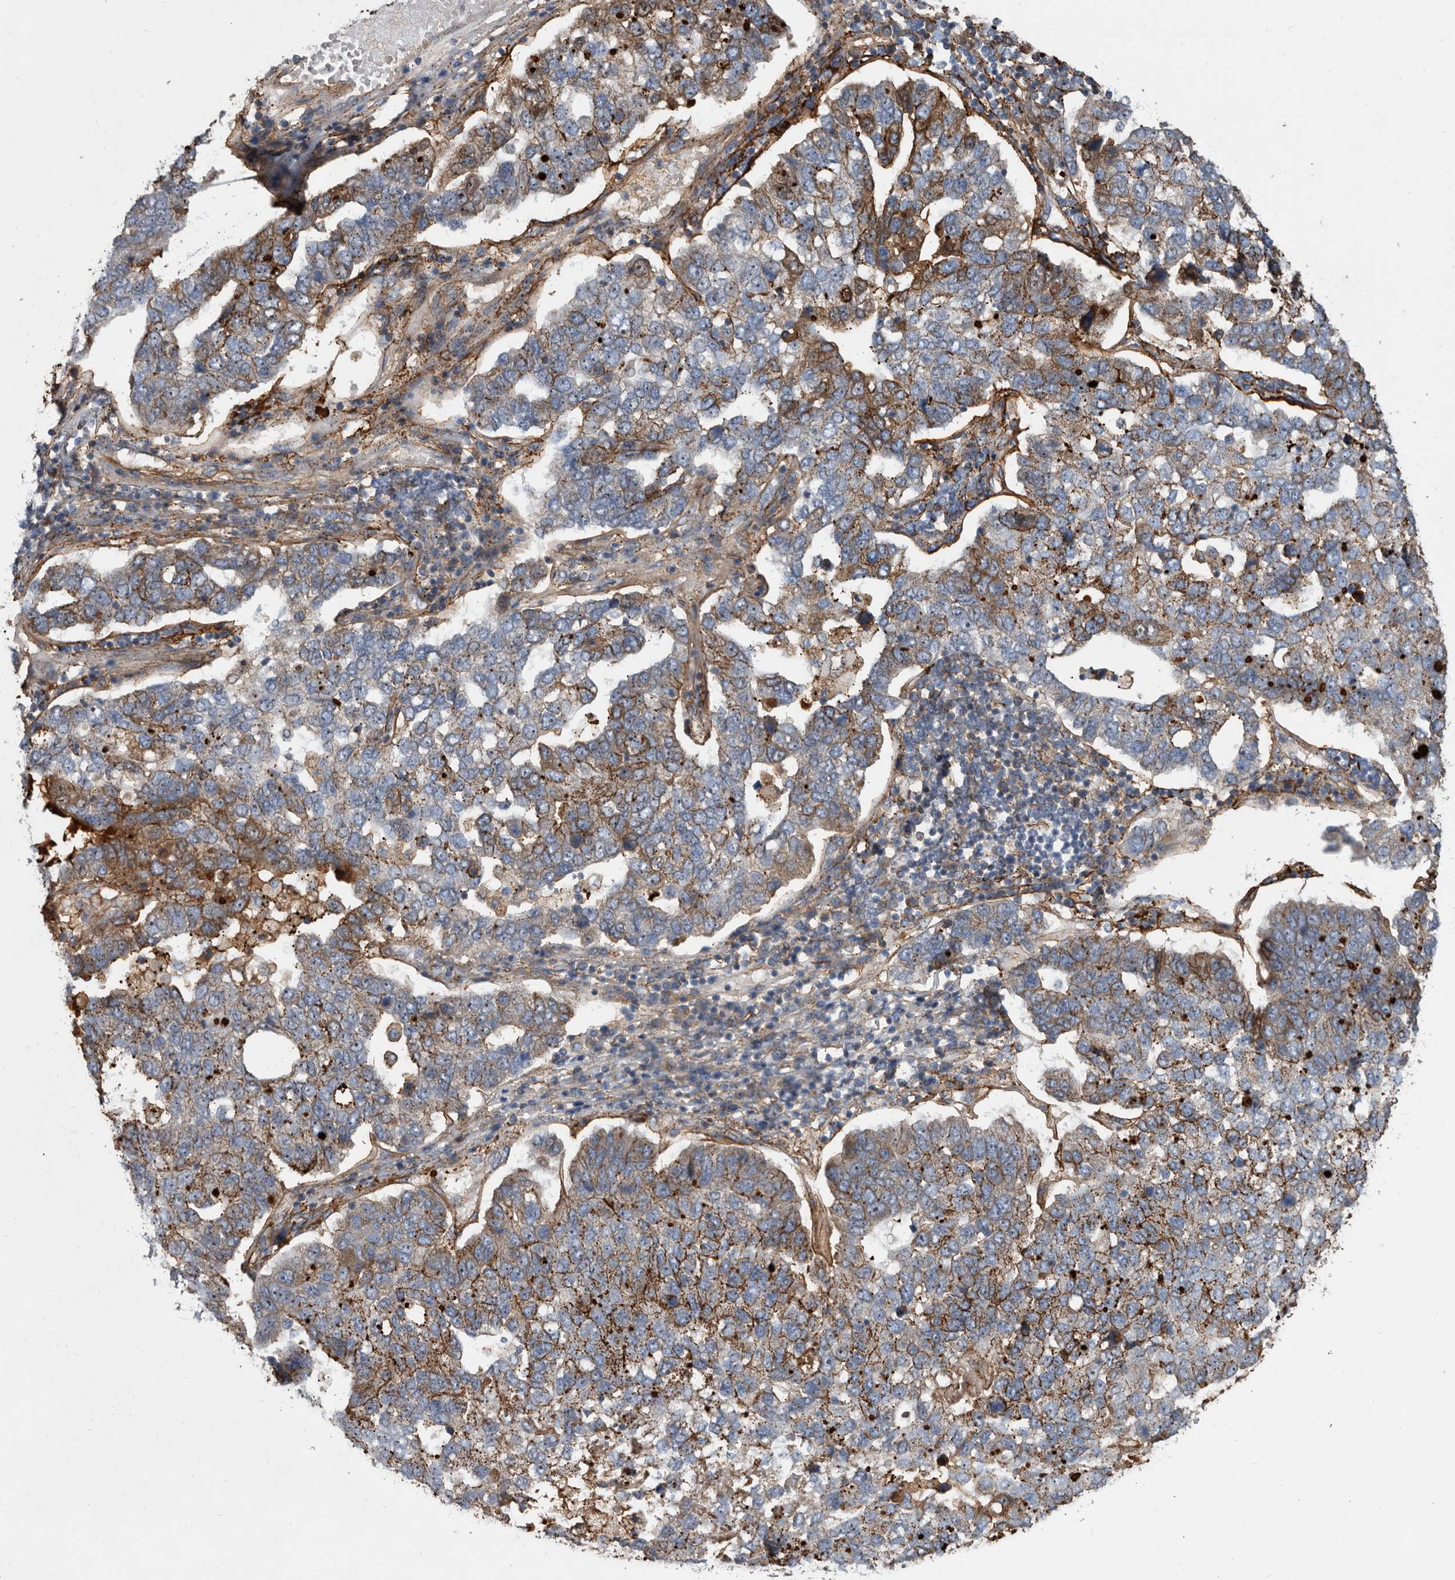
{"staining": {"intensity": "moderate", "quantity": "25%-75%", "location": "cytoplasmic/membranous"}, "tissue": "pancreatic cancer", "cell_type": "Tumor cells", "image_type": "cancer", "snomed": [{"axis": "morphology", "description": "Adenocarcinoma, NOS"}, {"axis": "topography", "description": "Pancreas"}], "caption": "This micrograph displays pancreatic cancer (adenocarcinoma) stained with immunohistochemistry (IHC) to label a protein in brown. The cytoplasmic/membranous of tumor cells show moderate positivity for the protein. Nuclei are counter-stained blue.", "gene": "PI15", "patient": {"sex": "female", "age": 61}}